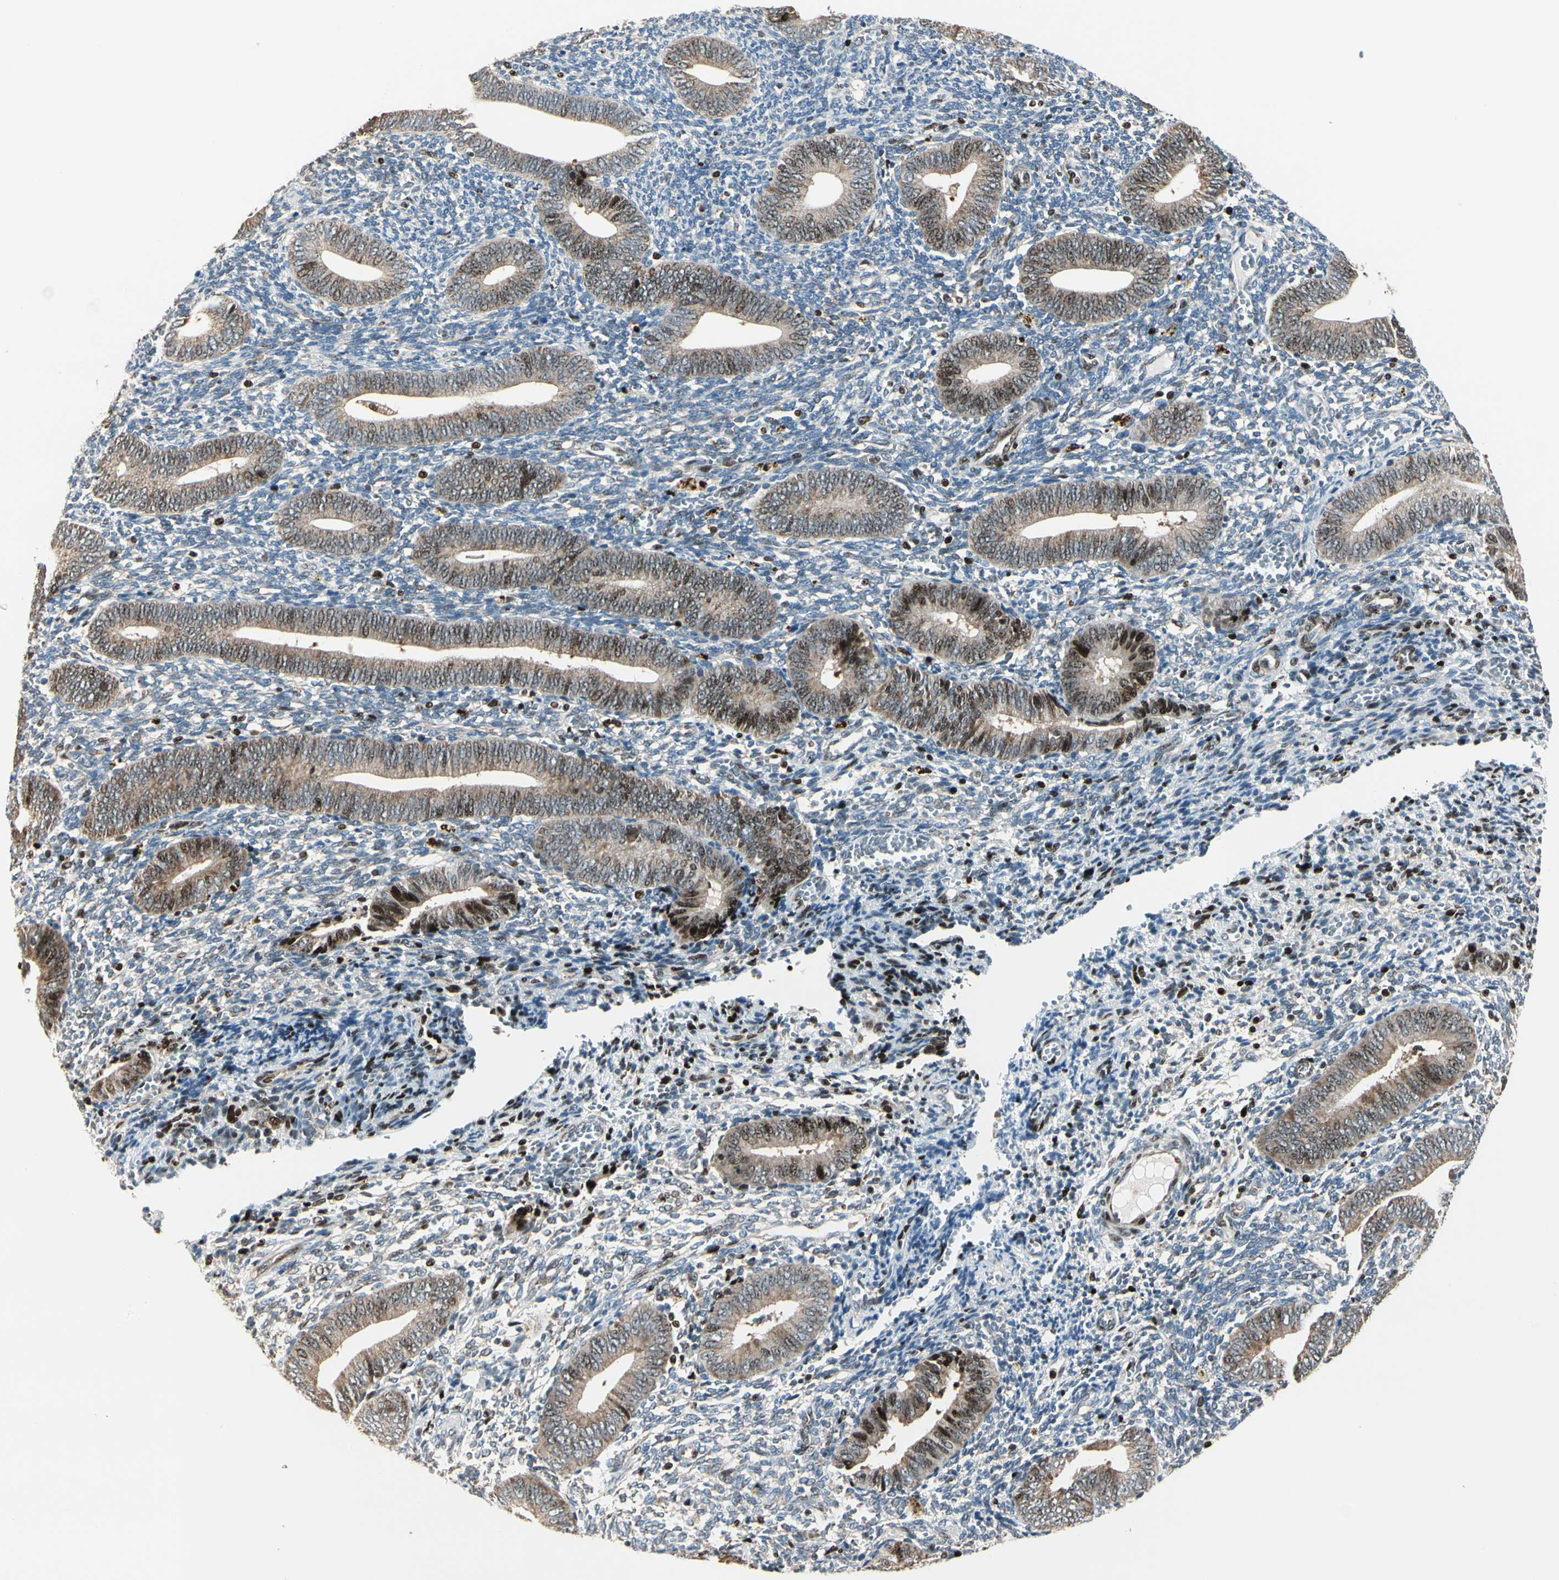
{"staining": {"intensity": "strong", "quantity": "<25%", "location": "nuclear"}, "tissue": "endometrium", "cell_type": "Cells in endometrial stroma", "image_type": "normal", "snomed": [{"axis": "morphology", "description": "Normal tissue, NOS"}, {"axis": "topography", "description": "Uterus"}, {"axis": "topography", "description": "Endometrium"}], "caption": "The immunohistochemical stain highlights strong nuclear expression in cells in endometrial stroma of benign endometrium.", "gene": "IP6K2", "patient": {"sex": "female", "age": 33}}